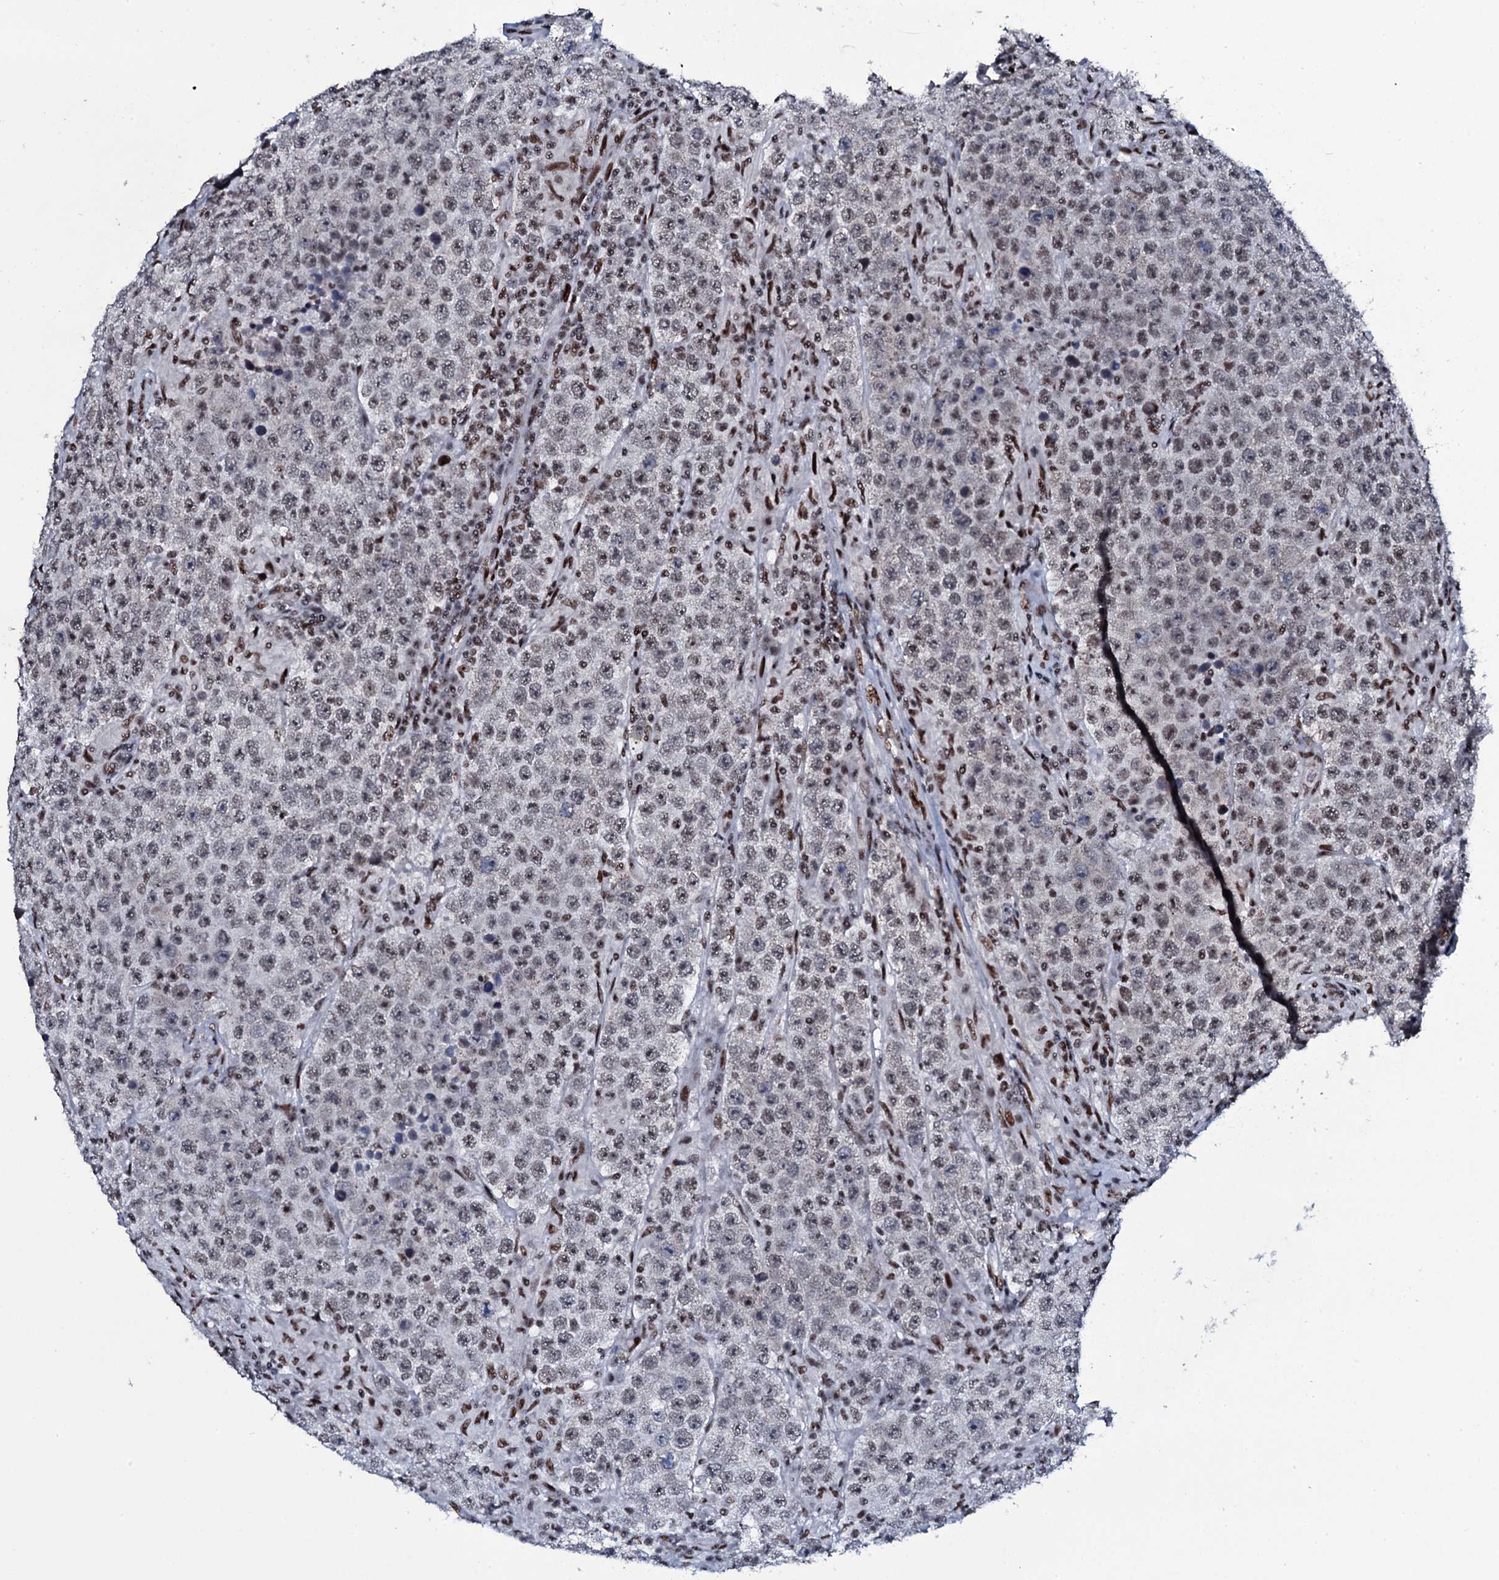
{"staining": {"intensity": "negative", "quantity": "none", "location": "none"}, "tissue": "testis cancer", "cell_type": "Tumor cells", "image_type": "cancer", "snomed": [{"axis": "morphology", "description": "Normal tissue, NOS"}, {"axis": "morphology", "description": "Urothelial carcinoma, High grade"}, {"axis": "morphology", "description": "Seminoma, NOS"}, {"axis": "morphology", "description": "Carcinoma, Embryonal, NOS"}, {"axis": "topography", "description": "Urinary bladder"}, {"axis": "topography", "description": "Testis"}], "caption": "Immunohistochemistry (IHC) of human testis cancer (embryonal carcinoma) exhibits no positivity in tumor cells.", "gene": "ZMIZ2", "patient": {"sex": "male", "age": 41}}